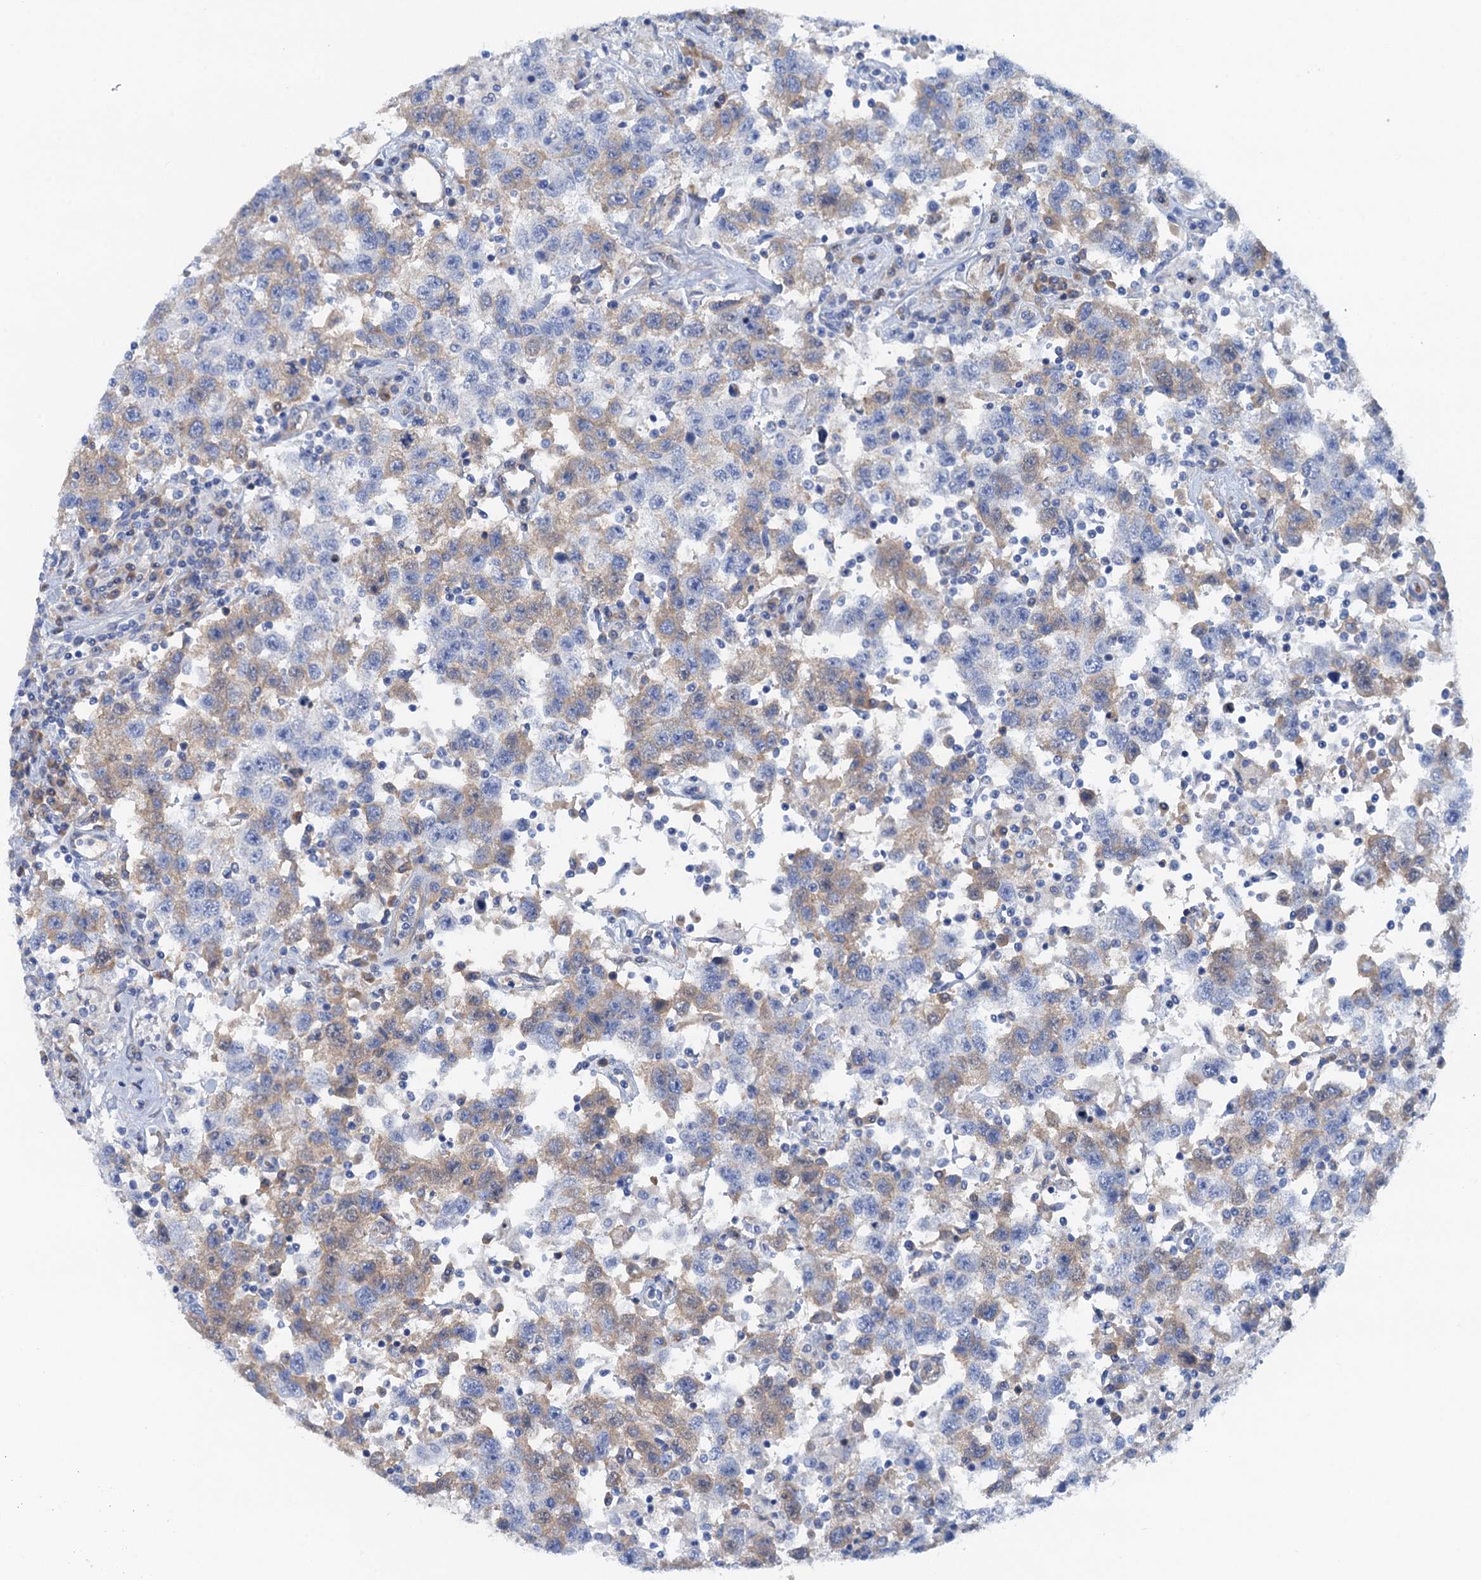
{"staining": {"intensity": "weak", "quantity": "25%-75%", "location": "cytoplasmic/membranous"}, "tissue": "testis cancer", "cell_type": "Tumor cells", "image_type": "cancer", "snomed": [{"axis": "morphology", "description": "Seminoma, NOS"}, {"axis": "topography", "description": "Testis"}], "caption": "Protein positivity by immunohistochemistry displays weak cytoplasmic/membranous expression in approximately 25%-75% of tumor cells in testis cancer. (DAB (3,3'-diaminobenzidine) IHC with brightfield microscopy, high magnification).", "gene": "MYADML2", "patient": {"sex": "male", "age": 41}}